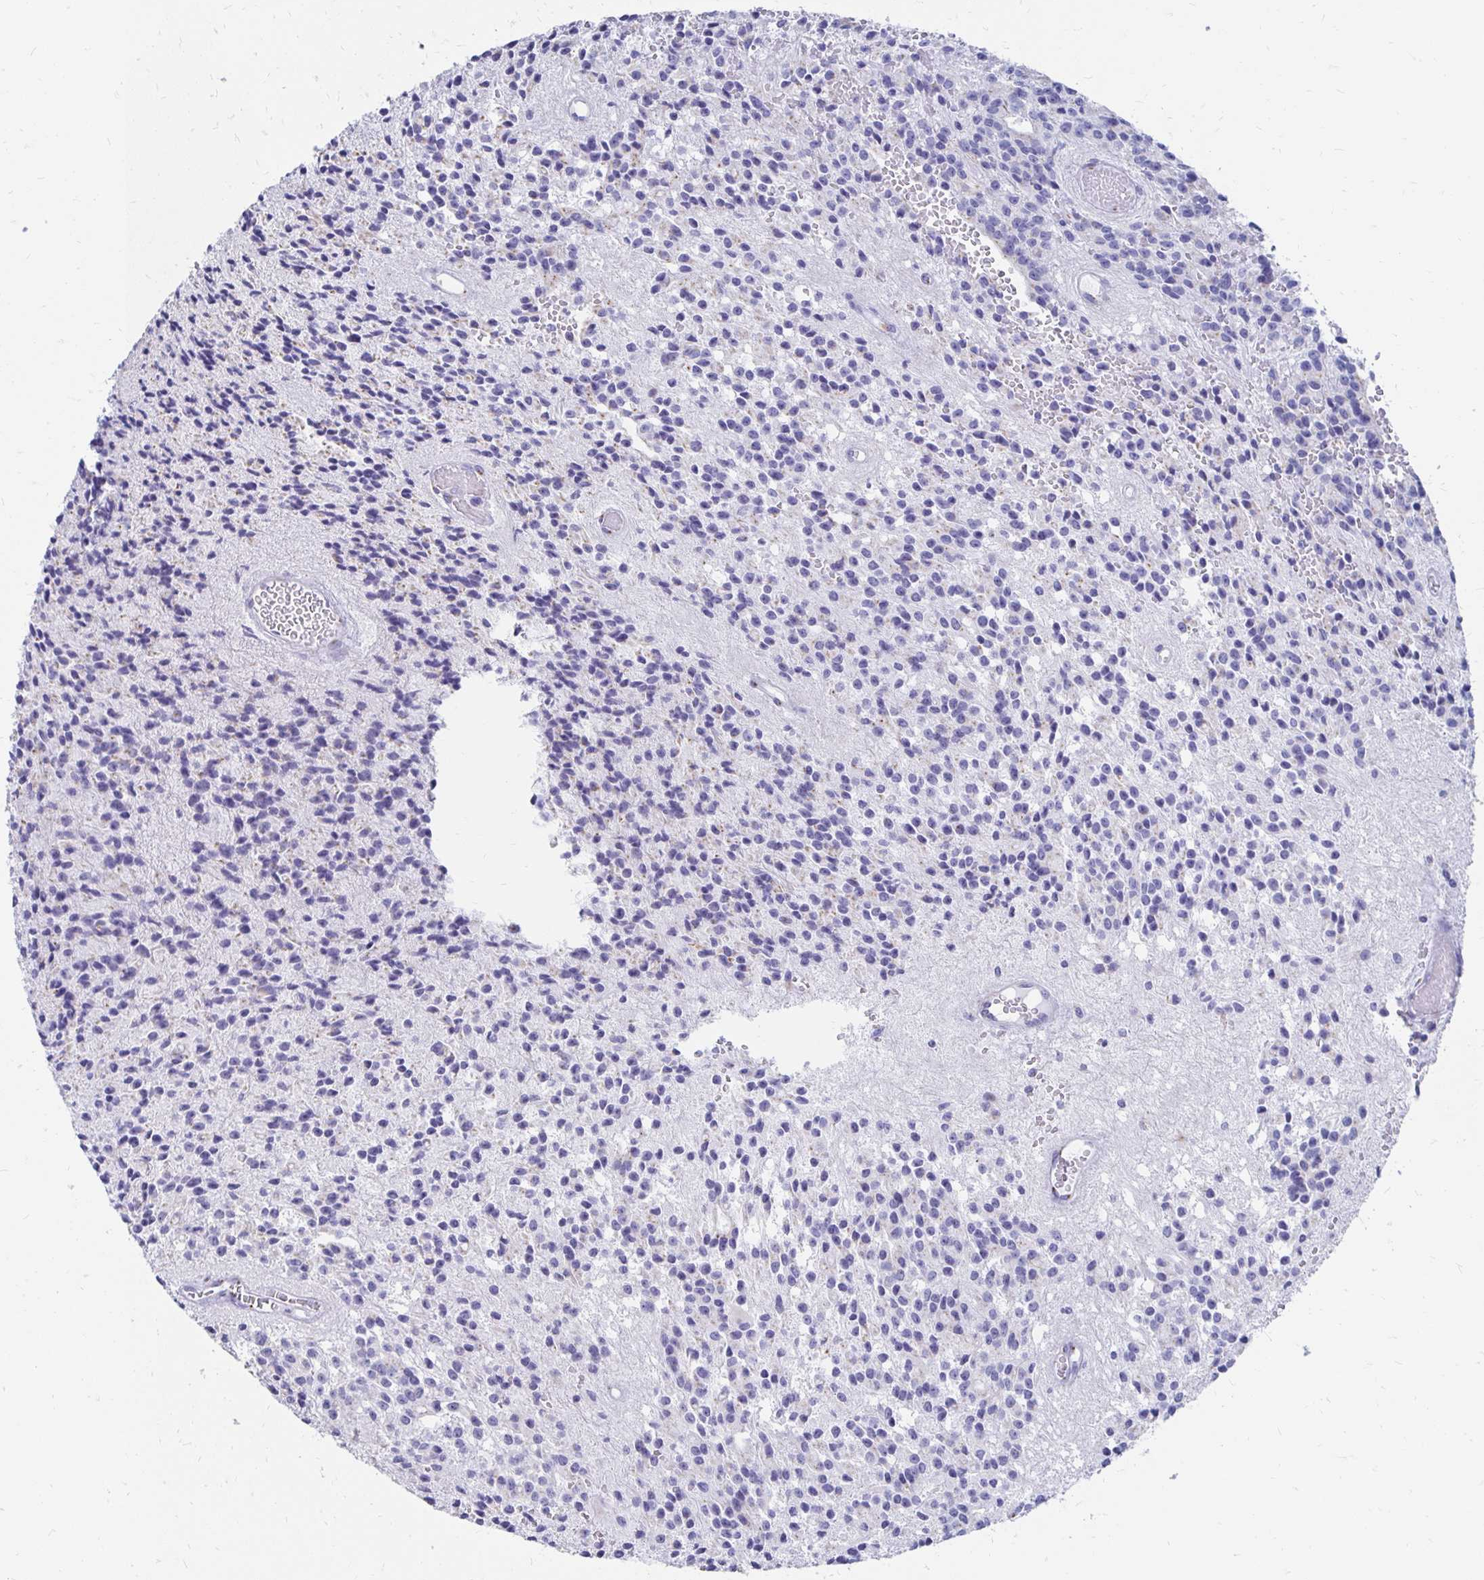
{"staining": {"intensity": "negative", "quantity": "none", "location": "none"}, "tissue": "glioma", "cell_type": "Tumor cells", "image_type": "cancer", "snomed": [{"axis": "morphology", "description": "Glioma, malignant, Low grade"}, {"axis": "topography", "description": "Brain"}], "caption": "Immunohistochemical staining of glioma shows no significant staining in tumor cells.", "gene": "PAGE4", "patient": {"sex": "male", "age": 31}}